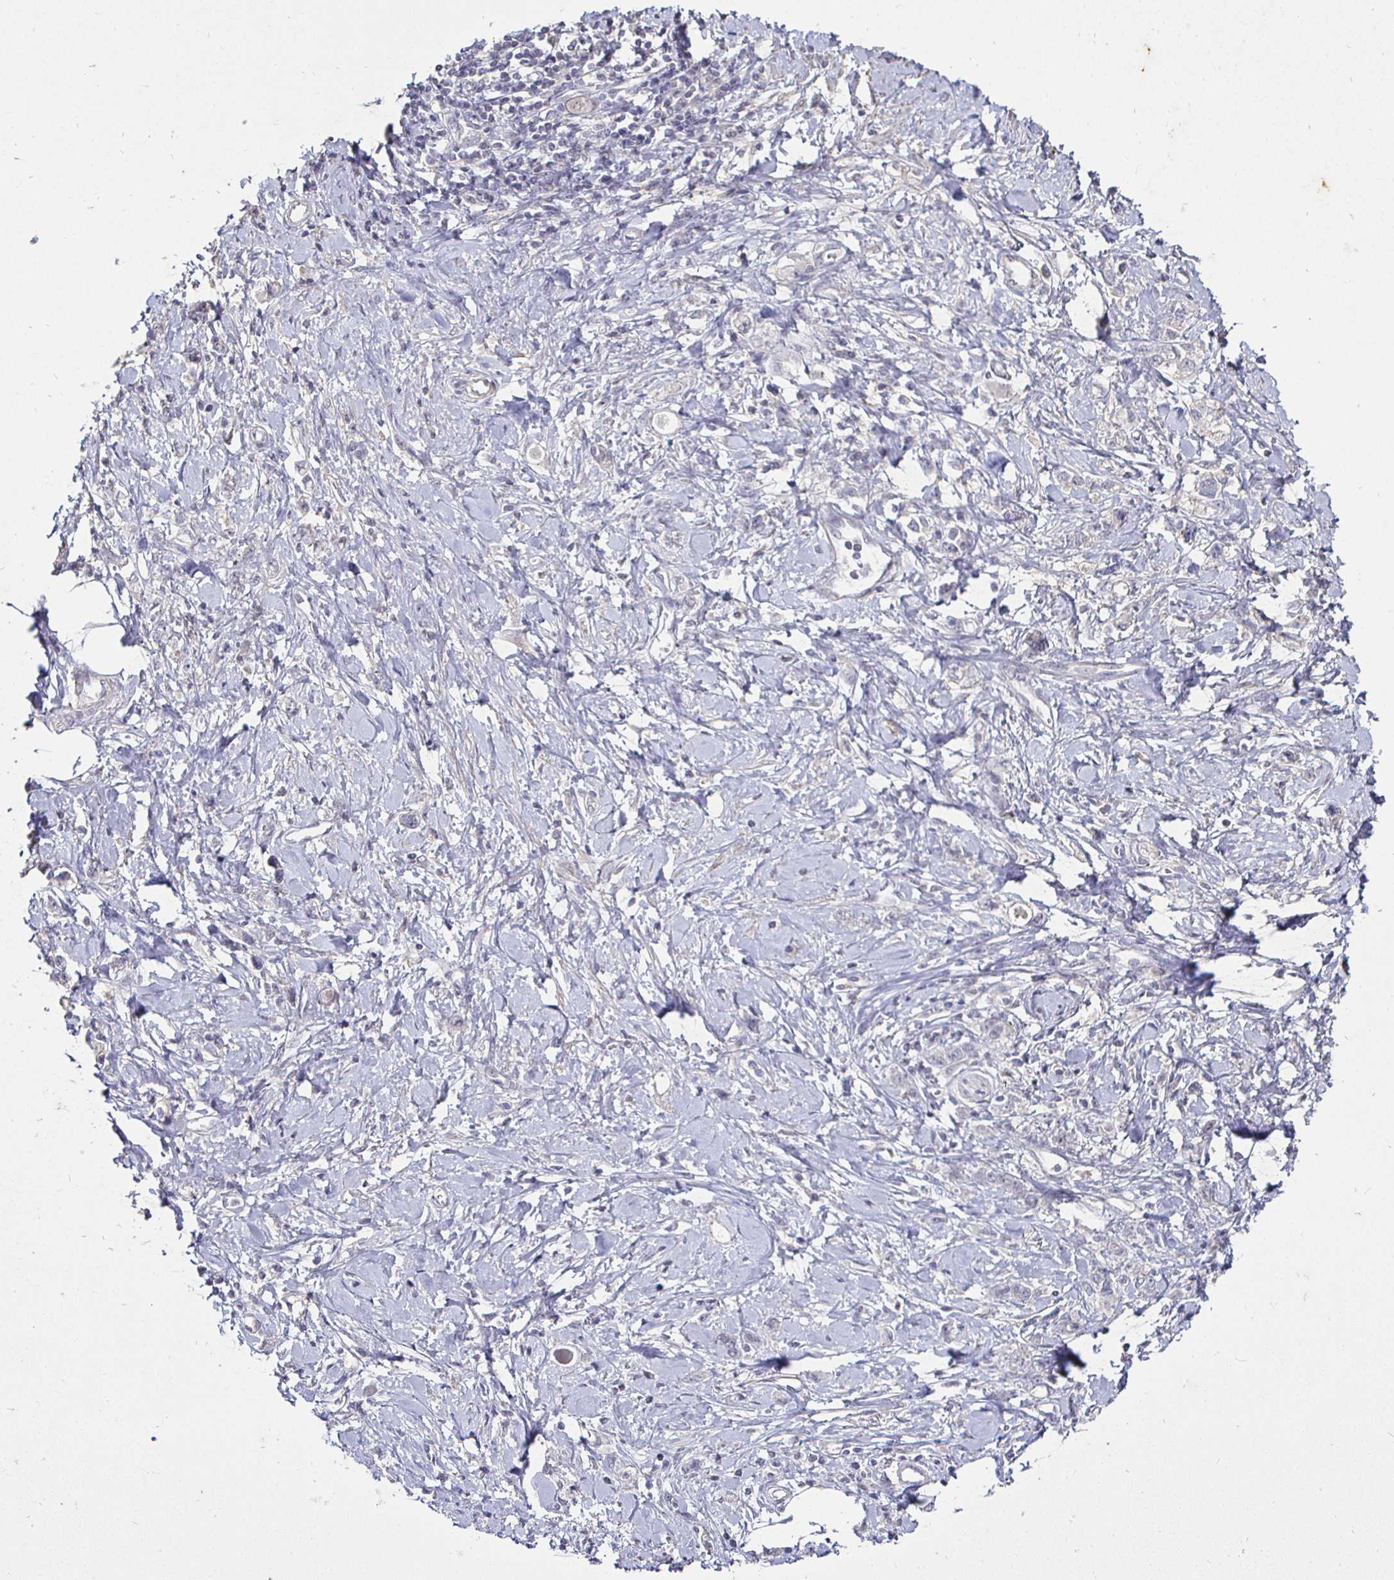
{"staining": {"intensity": "negative", "quantity": "none", "location": "none"}, "tissue": "stomach cancer", "cell_type": "Tumor cells", "image_type": "cancer", "snomed": [{"axis": "morphology", "description": "Adenocarcinoma, NOS"}, {"axis": "topography", "description": "Stomach"}], "caption": "Immunohistochemical staining of stomach cancer shows no significant positivity in tumor cells.", "gene": "MLH1", "patient": {"sex": "female", "age": 76}}